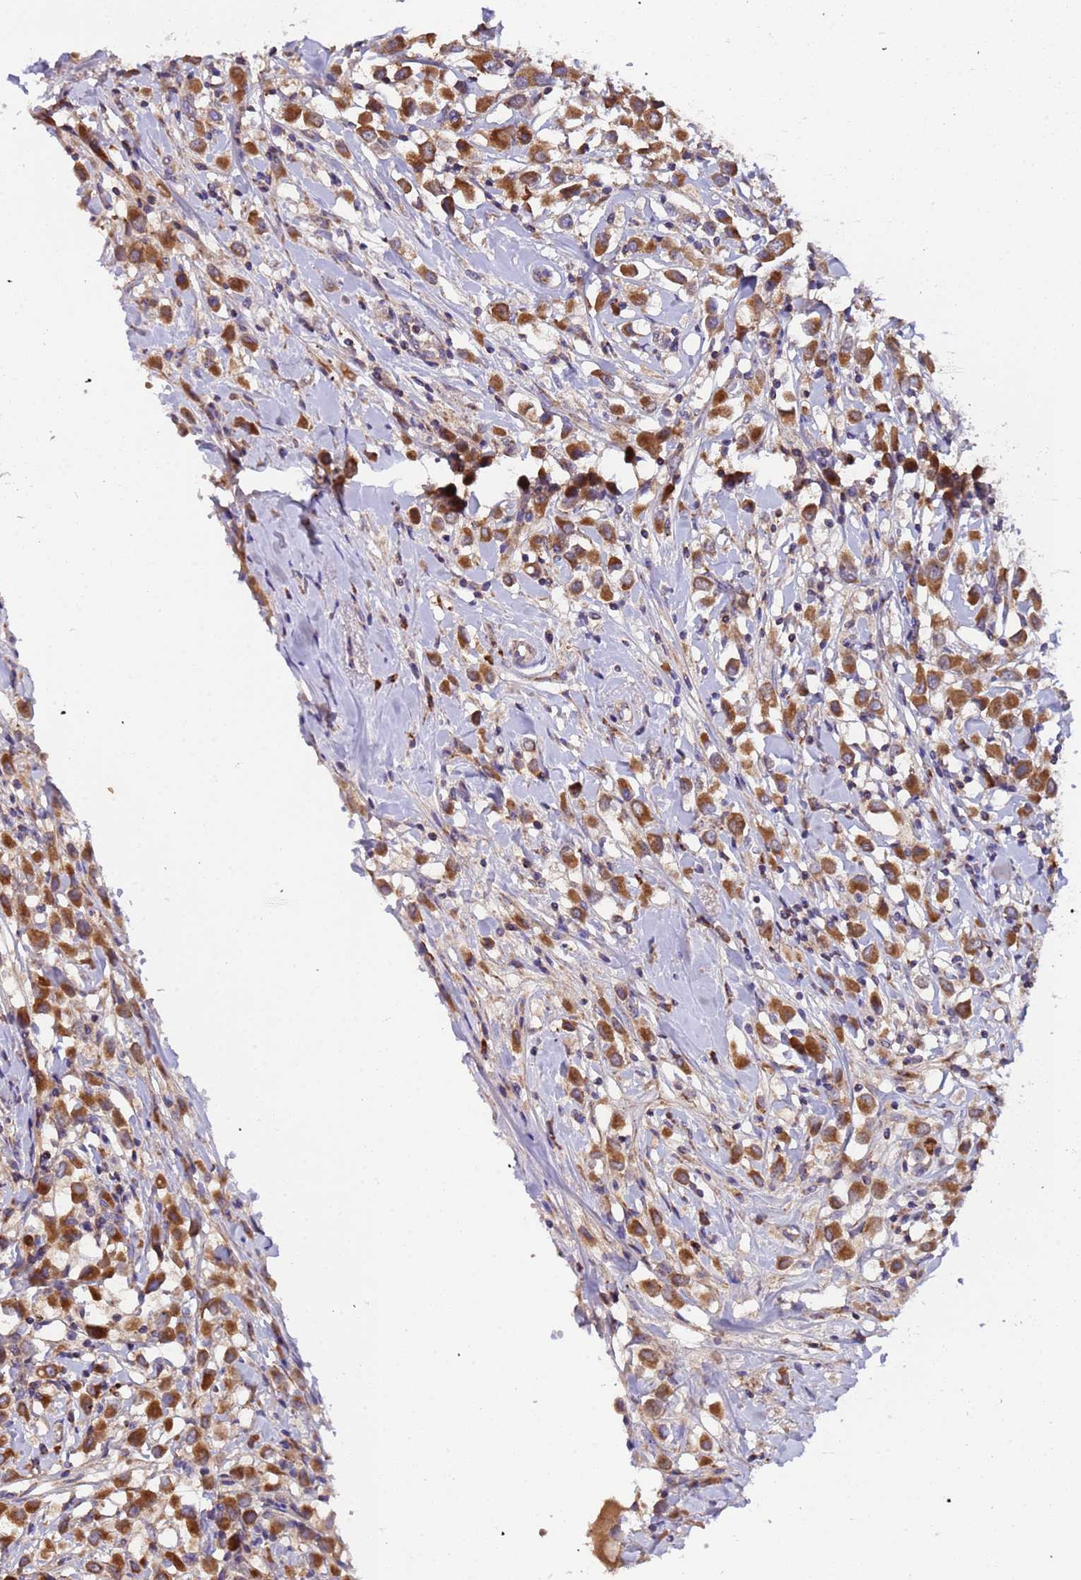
{"staining": {"intensity": "strong", "quantity": ">75%", "location": "cytoplasmic/membranous"}, "tissue": "breast cancer", "cell_type": "Tumor cells", "image_type": "cancer", "snomed": [{"axis": "morphology", "description": "Duct carcinoma"}, {"axis": "topography", "description": "Breast"}], "caption": "Brown immunohistochemical staining in breast cancer (intraductal carcinoma) demonstrates strong cytoplasmic/membranous staining in approximately >75% of tumor cells. The protein is stained brown, and the nuclei are stained in blue (DAB (3,3'-diaminobenzidine) IHC with brightfield microscopy, high magnification).", "gene": "TMEM126A", "patient": {"sex": "female", "age": 61}}